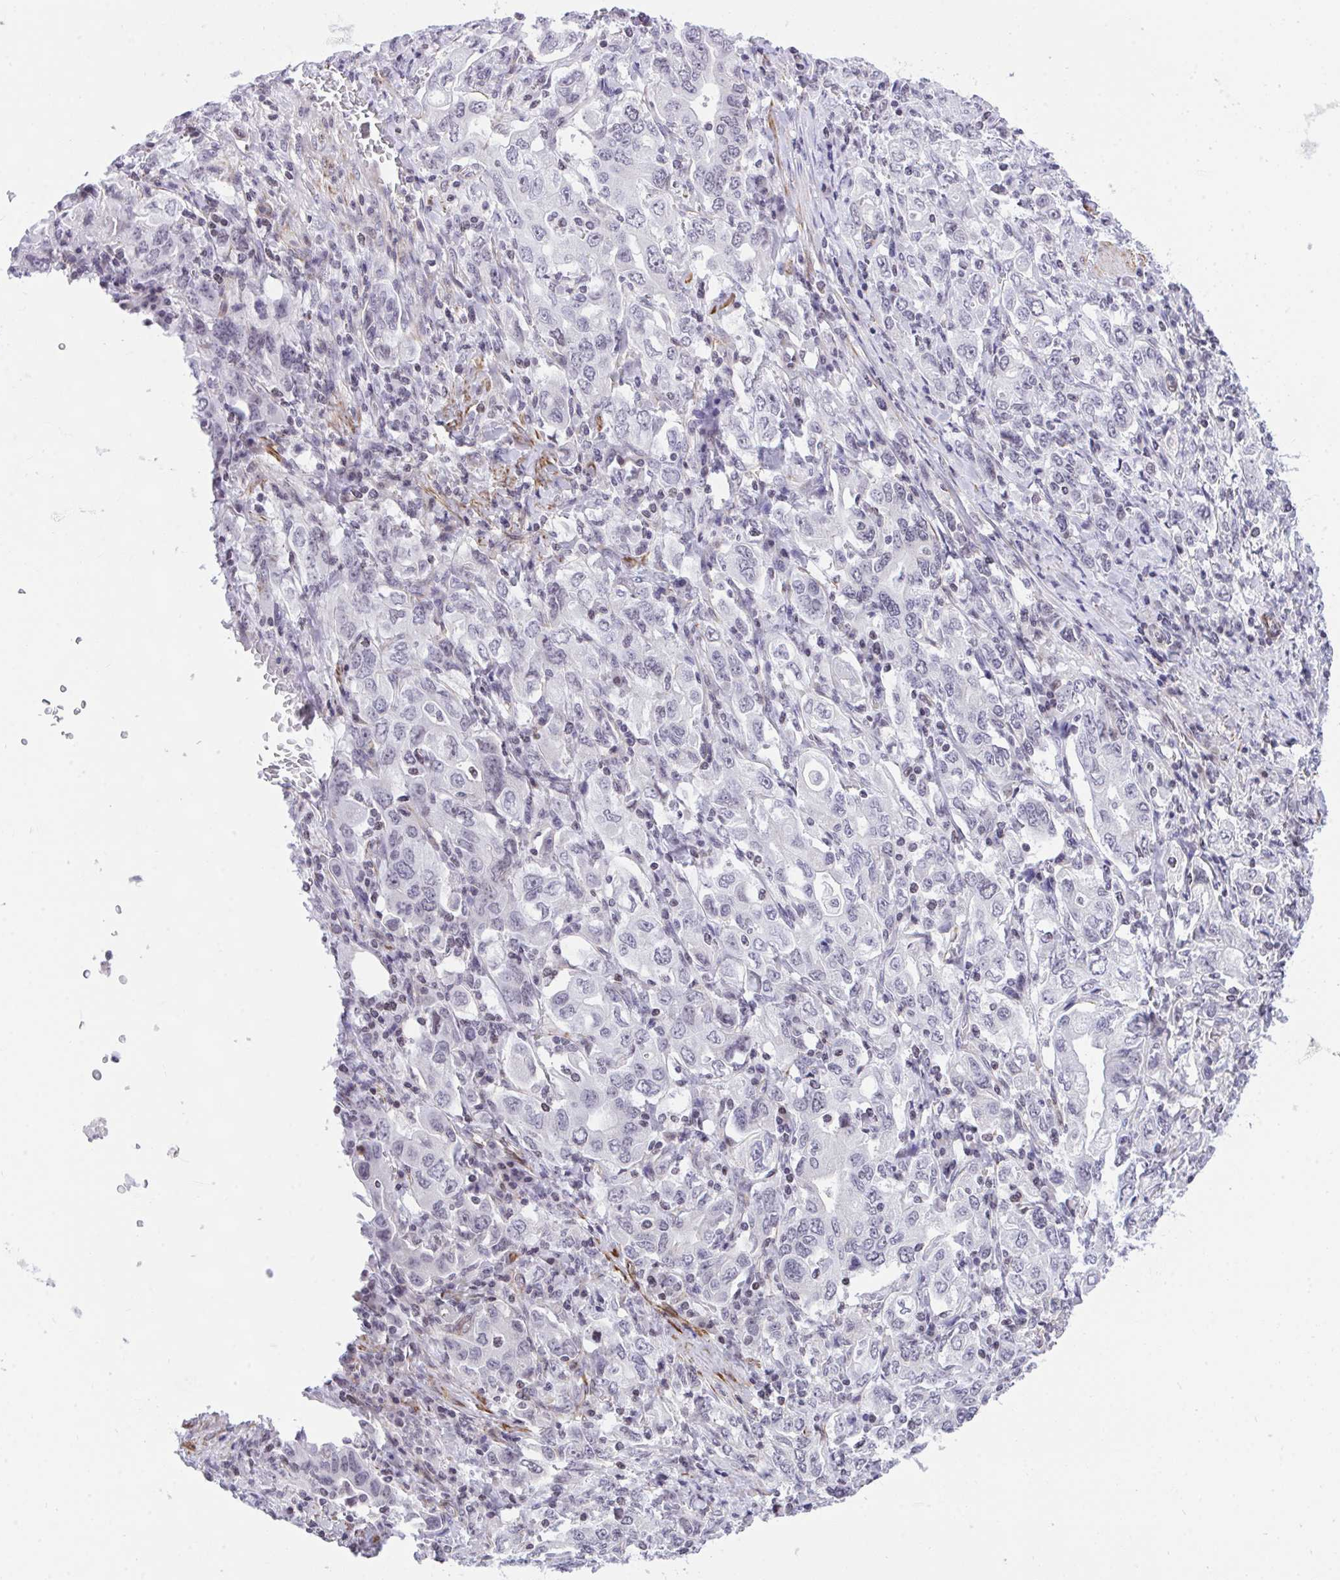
{"staining": {"intensity": "negative", "quantity": "none", "location": "none"}, "tissue": "stomach cancer", "cell_type": "Tumor cells", "image_type": "cancer", "snomed": [{"axis": "morphology", "description": "Adenocarcinoma, NOS"}, {"axis": "topography", "description": "Stomach, upper"}, {"axis": "topography", "description": "Stomach"}], "caption": "An image of adenocarcinoma (stomach) stained for a protein demonstrates no brown staining in tumor cells. (Stains: DAB (3,3'-diaminobenzidine) IHC with hematoxylin counter stain, Microscopy: brightfield microscopy at high magnification).", "gene": "KCNN4", "patient": {"sex": "male", "age": 62}}